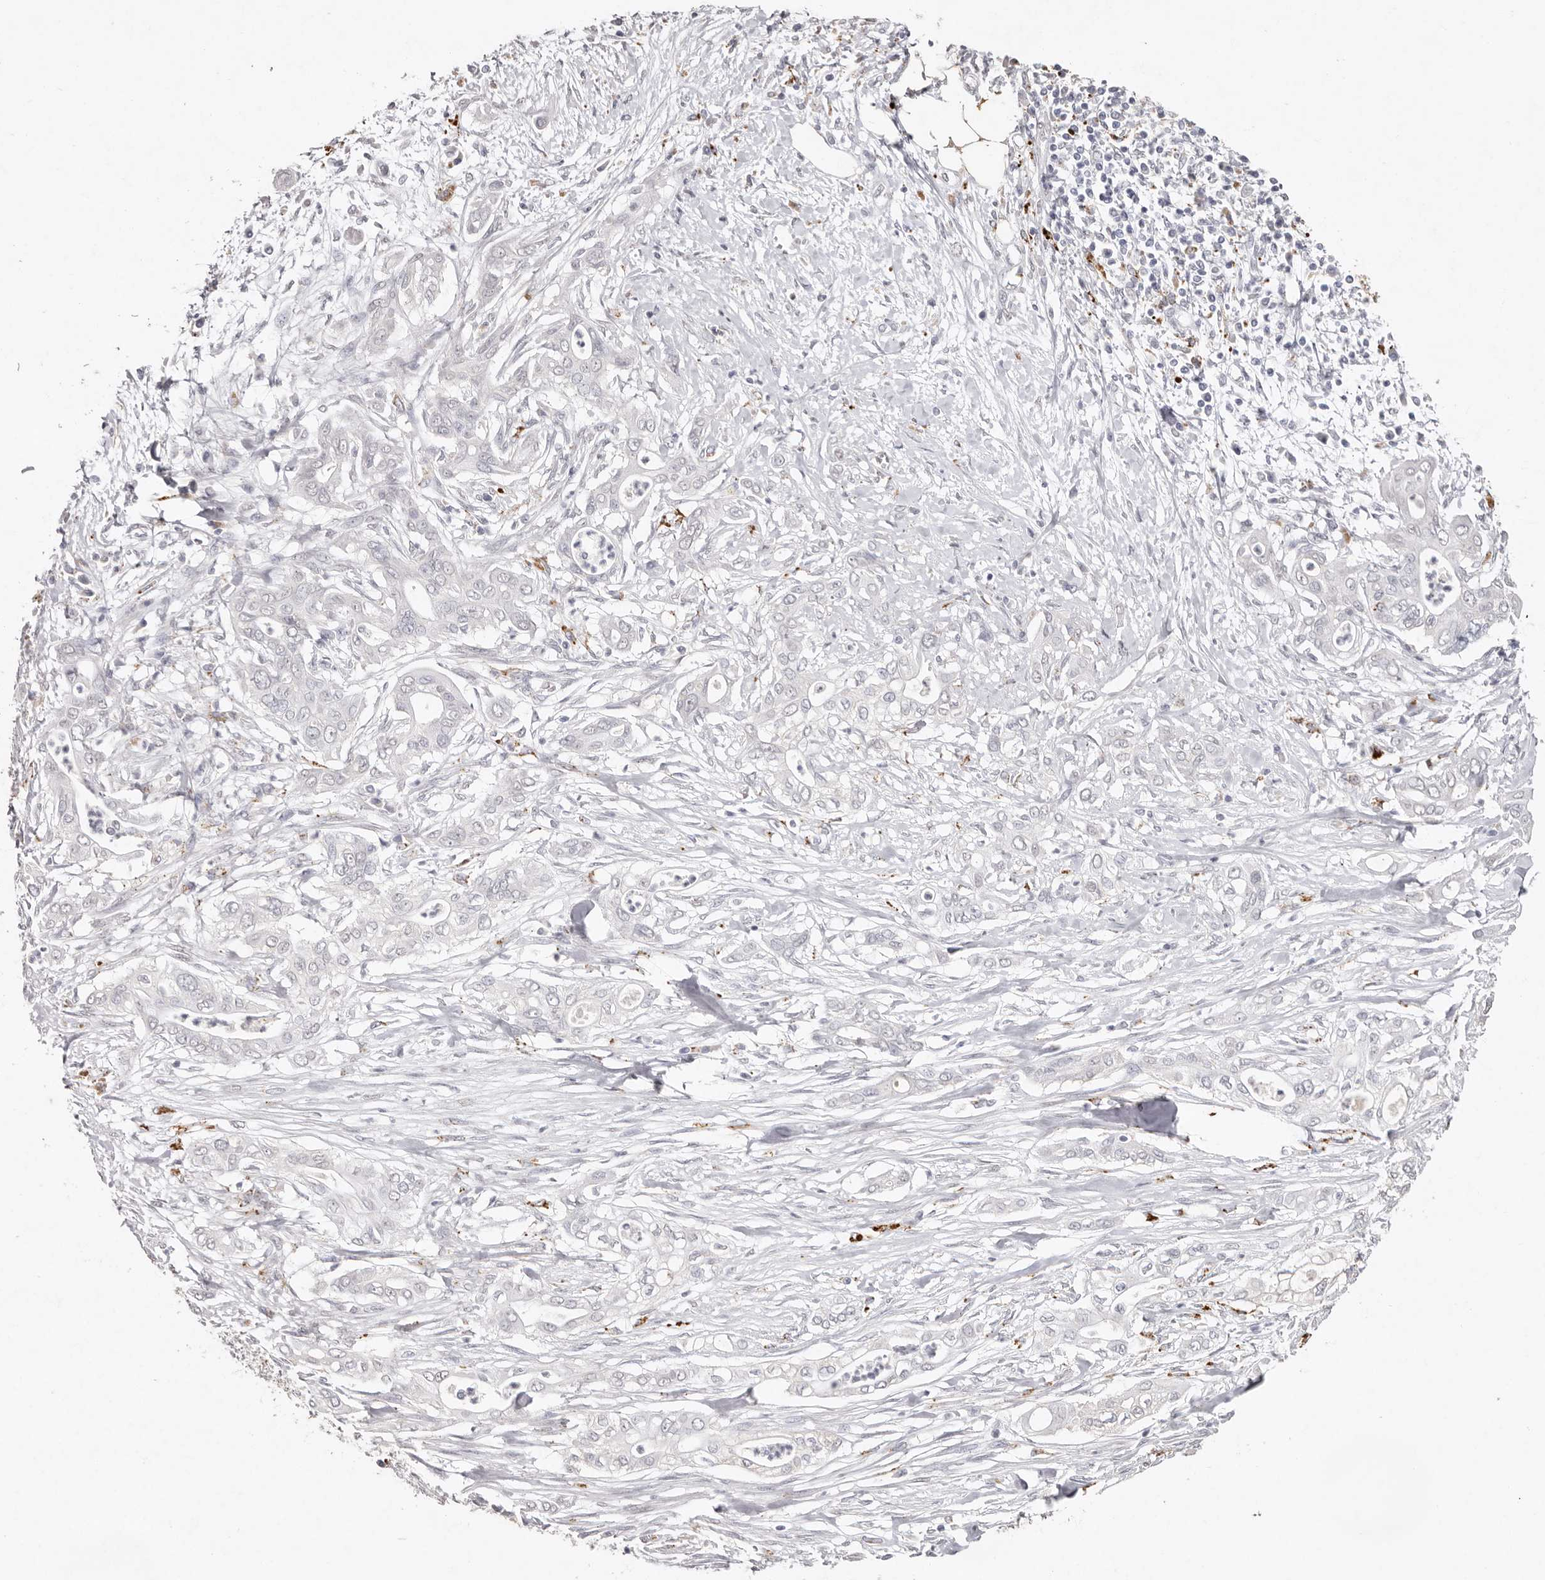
{"staining": {"intensity": "negative", "quantity": "none", "location": "none"}, "tissue": "pancreatic cancer", "cell_type": "Tumor cells", "image_type": "cancer", "snomed": [{"axis": "morphology", "description": "Adenocarcinoma, NOS"}, {"axis": "topography", "description": "Pancreas"}], "caption": "Human pancreatic adenocarcinoma stained for a protein using IHC exhibits no expression in tumor cells.", "gene": "FAM185A", "patient": {"sex": "male", "age": 58}}